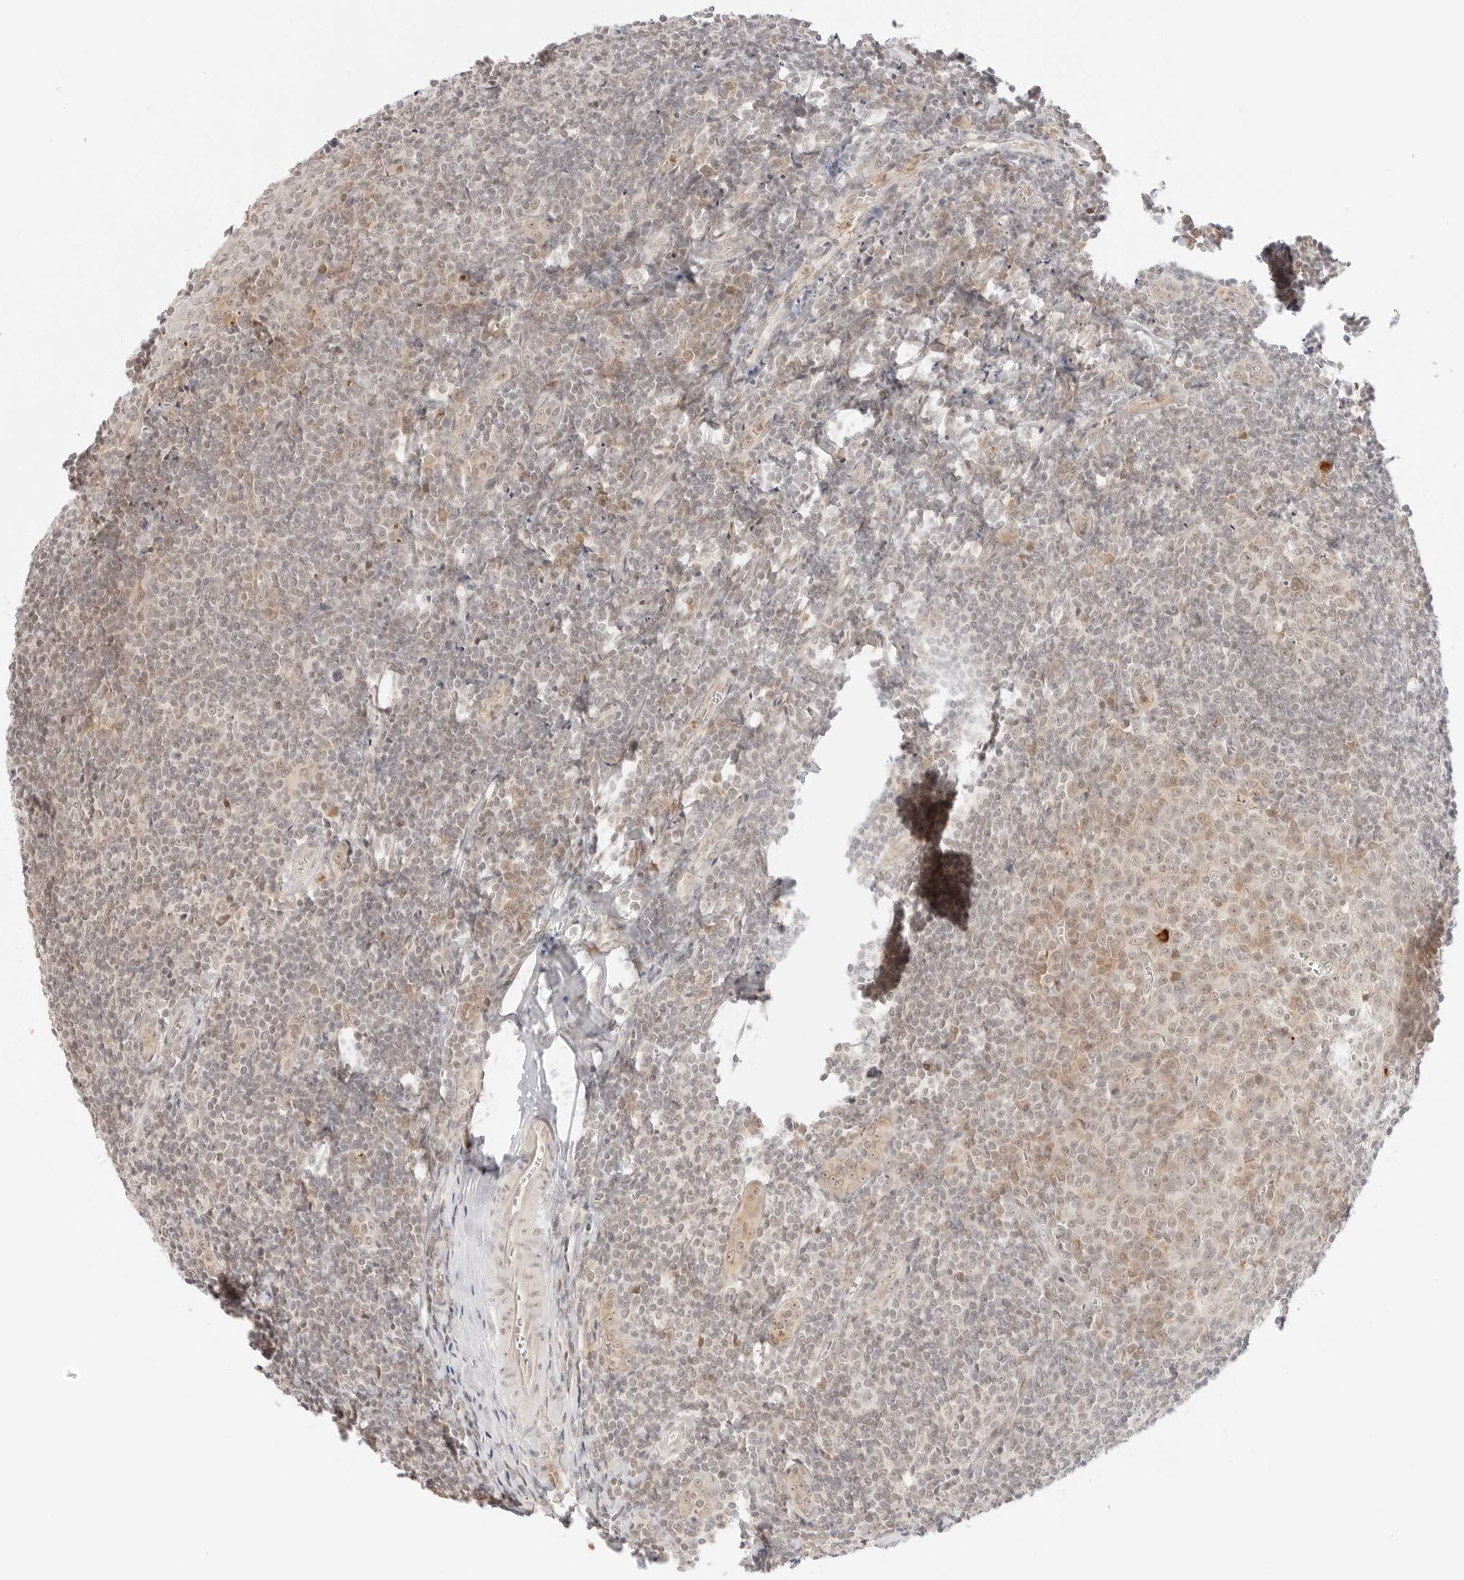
{"staining": {"intensity": "moderate", "quantity": "25%-75%", "location": "nuclear"}, "tissue": "tonsil", "cell_type": "Germinal center cells", "image_type": "normal", "snomed": [{"axis": "morphology", "description": "Normal tissue, NOS"}, {"axis": "topography", "description": "Tonsil"}], "caption": "Moderate nuclear protein positivity is seen in approximately 25%-75% of germinal center cells in tonsil. (Stains: DAB in brown, nuclei in blue, Microscopy: brightfield microscopy at high magnification).", "gene": "RPS6KL1", "patient": {"sex": "male", "age": 27}}